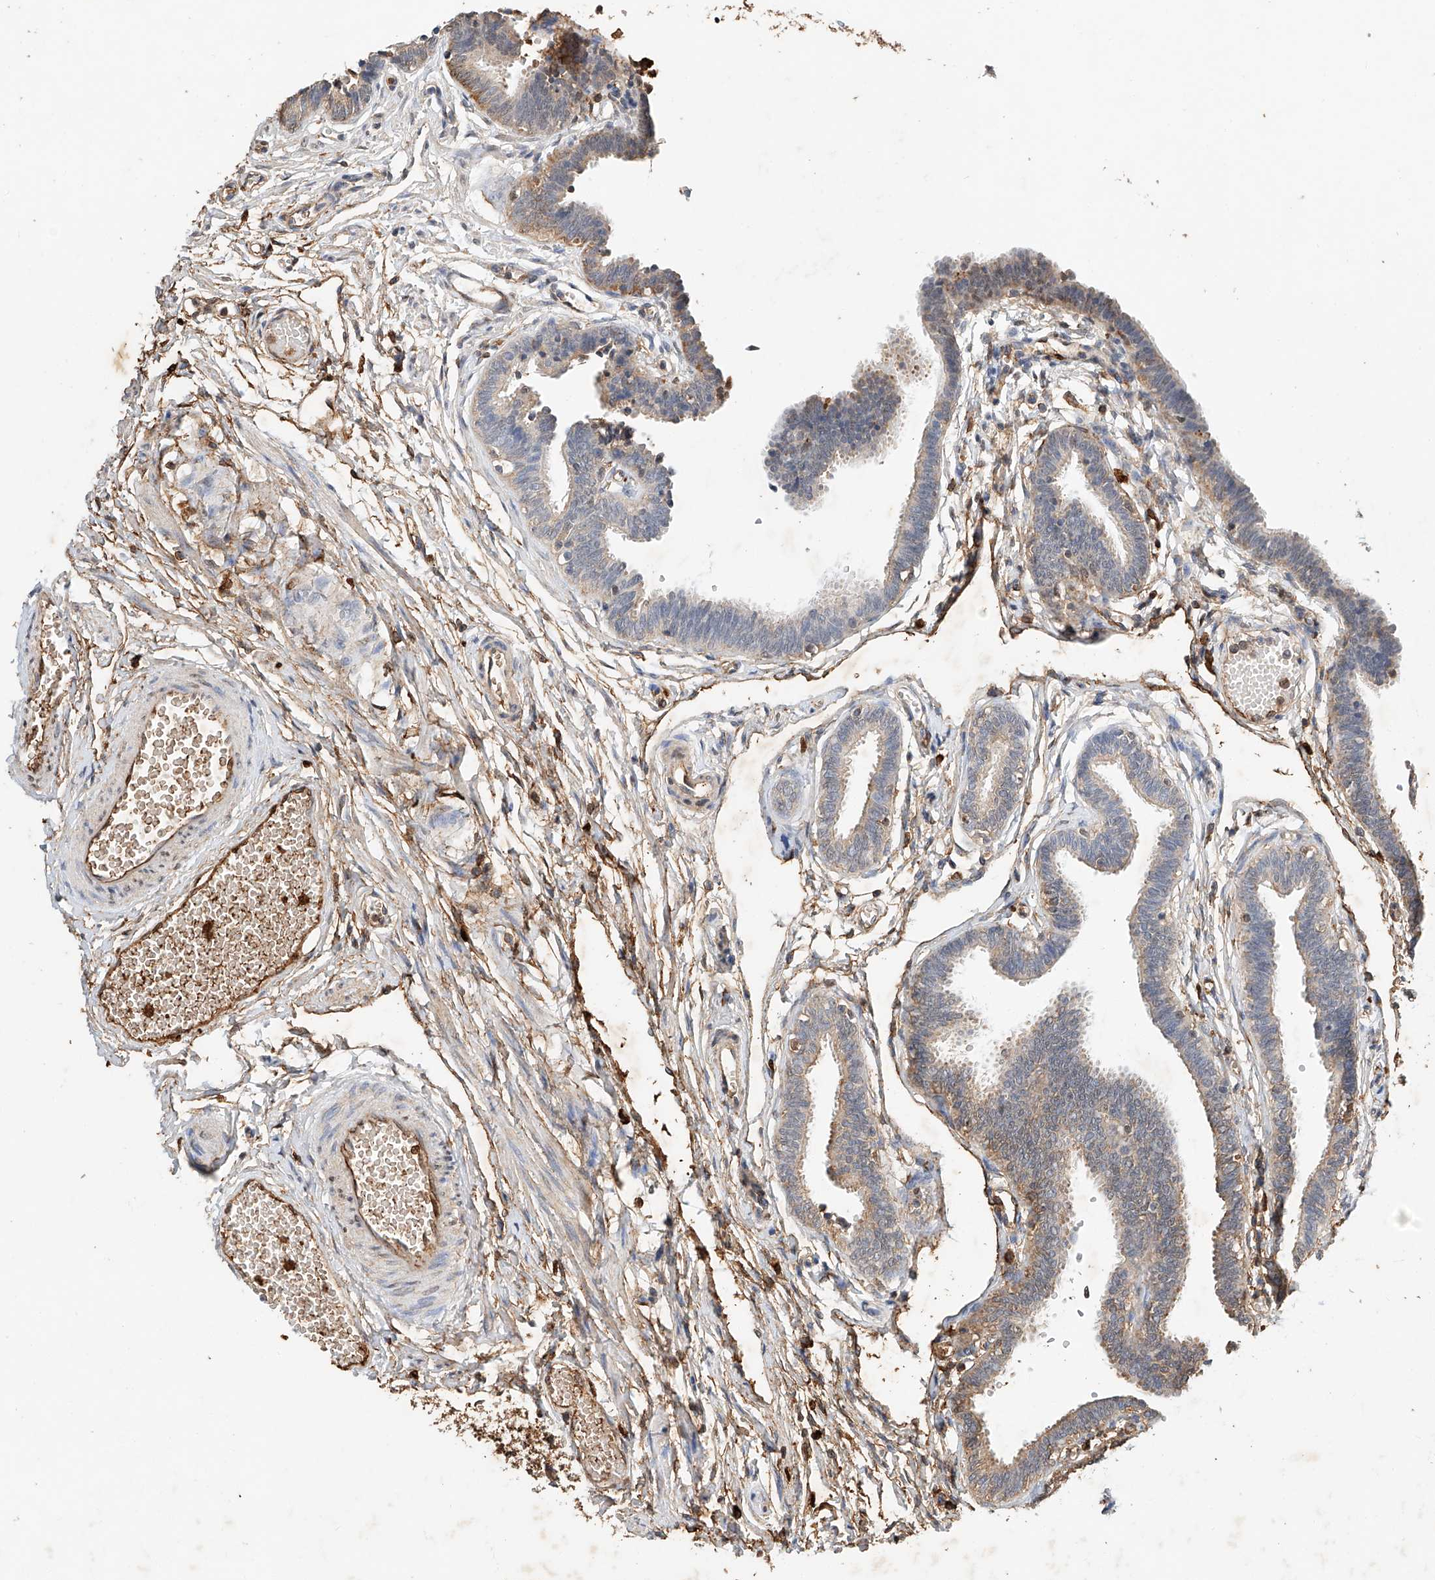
{"staining": {"intensity": "weak", "quantity": "25%-75%", "location": "cytoplasmic/membranous"}, "tissue": "fallopian tube", "cell_type": "Glandular cells", "image_type": "normal", "snomed": [{"axis": "morphology", "description": "Normal tissue, NOS"}, {"axis": "topography", "description": "Fallopian tube"}, {"axis": "topography", "description": "Ovary"}], "caption": "Immunohistochemistry (IHC) image of unremarkable fallopian tube: fallopian tube stained using IHC reveals low levels of weak protein expression localized specifically in the cytoplasmic/membranous of glandular cells, appearing as a cytoplasmic/membranous brown color.", "gene": "CTDP1", "patient": {"sex": "female", "age": 23}}